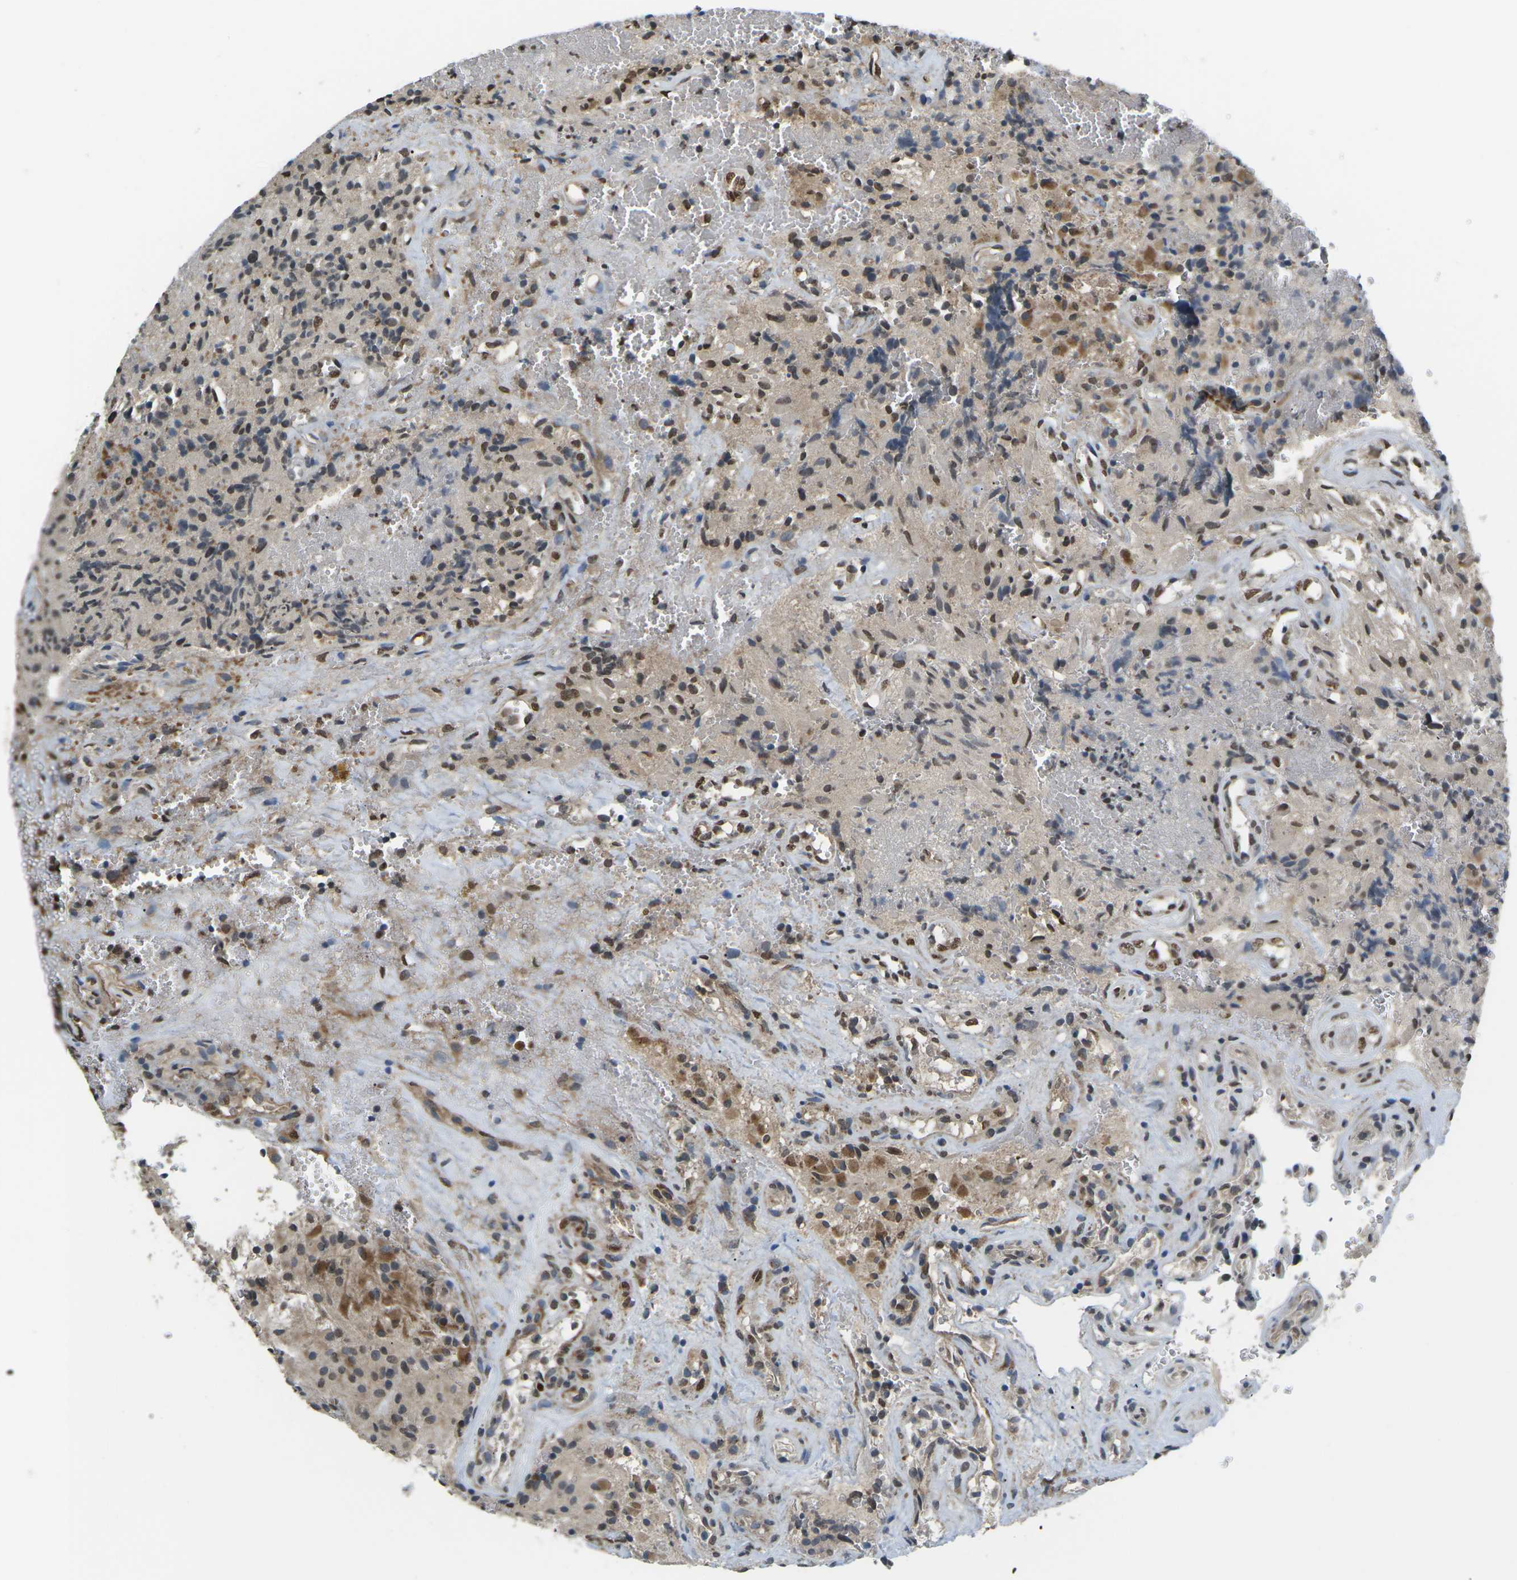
{"staining": {"intensity": "moderate", "quantity": "<25%", "location": "cytoplasmic/membranous,nuclear"}, "tissue": "glioma", "cell_type": "Tumor cells", "image_type": "cancer", "snomed": [{"axis": "morphology", "description": "Glioma, malignant, High grade"}, {"axis": "topography", "description": "Brain"}], "caption": "Glioma was stained to show a protein in brown. There is low levels of moderate cytoplasmic/membranous and nuclear staining in approximately <25% of tumor cells.", "gene": "ERBB4", "patient": {"sex": "male", "age": 71}}